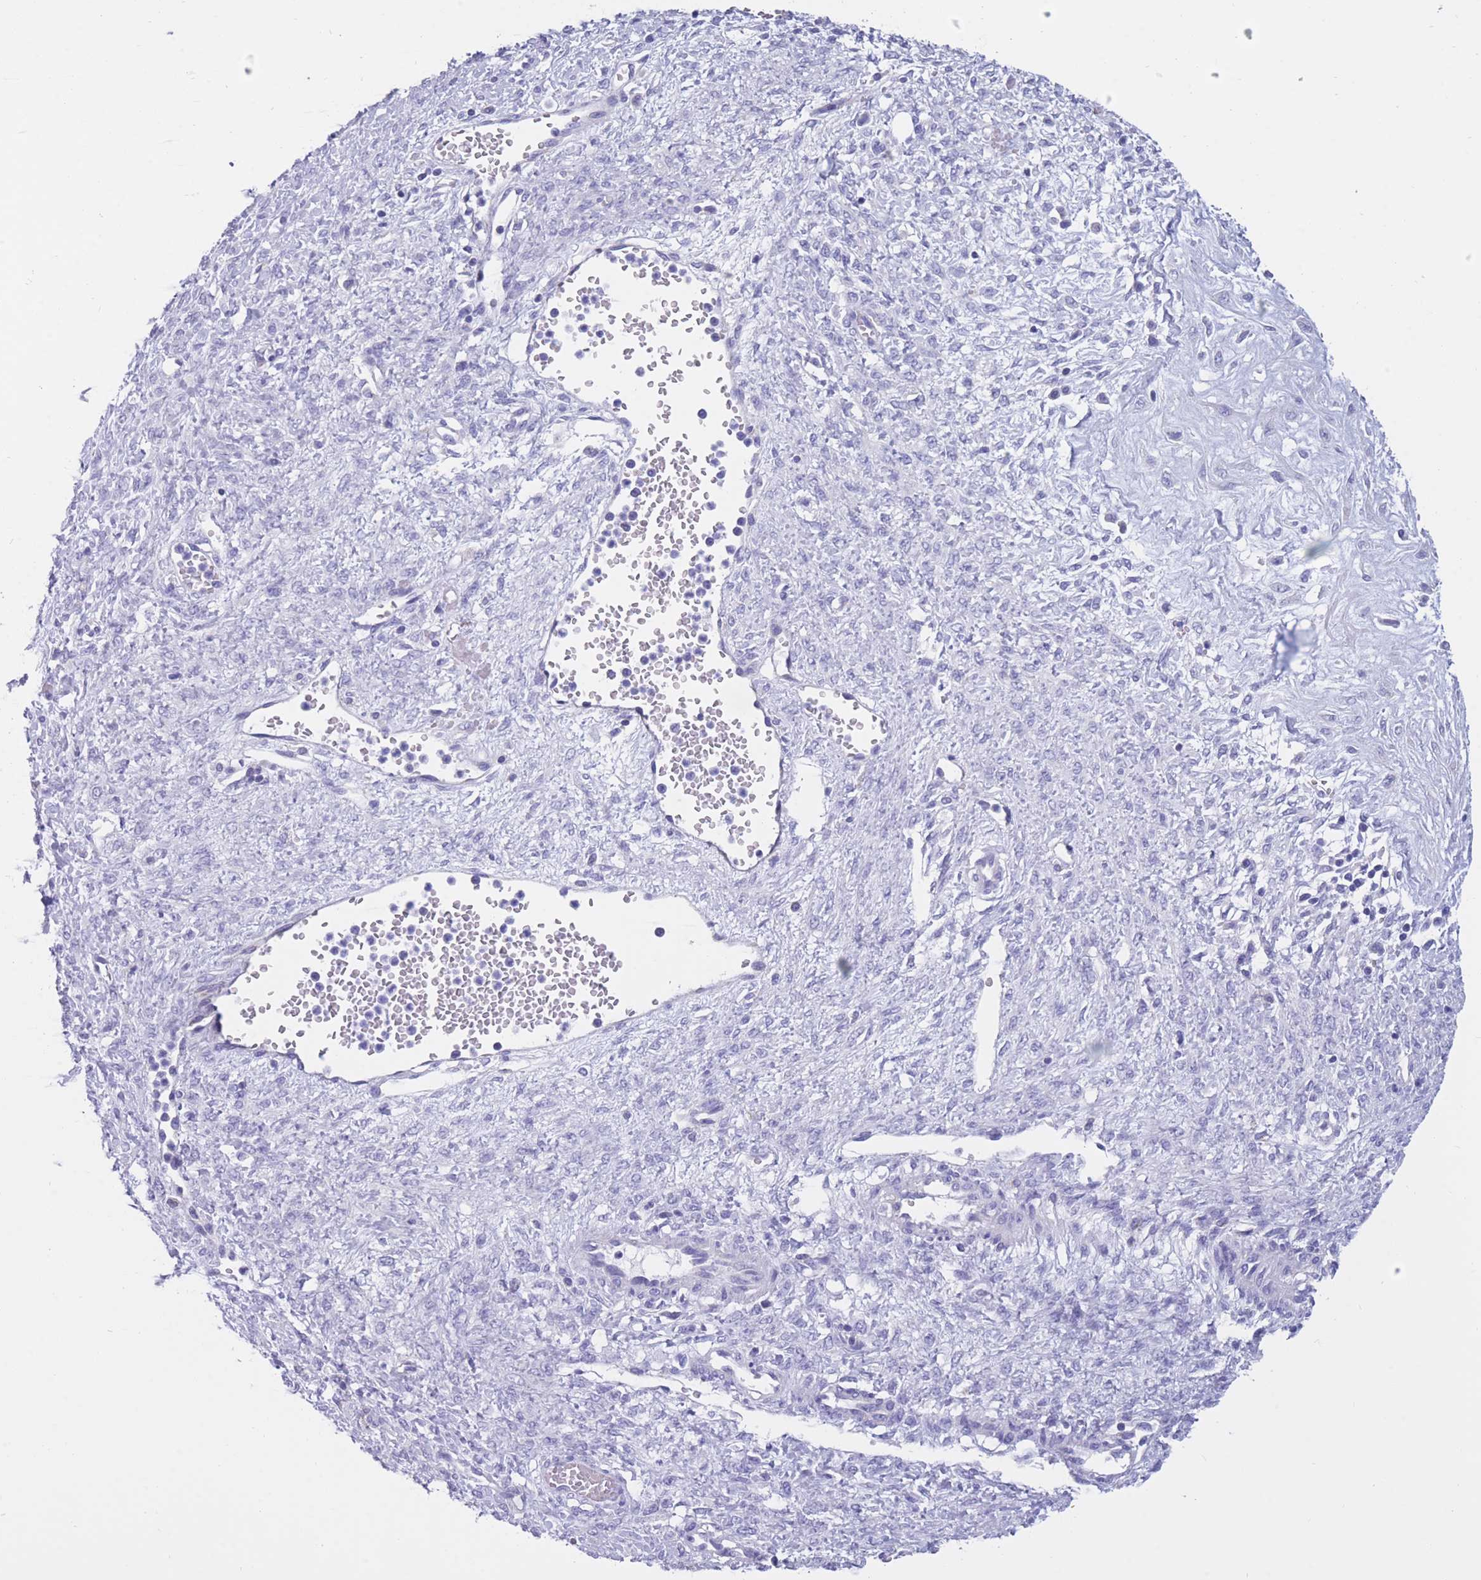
{"staining": {"intensity": "negative", "quantity": "none", "location": "none"}, "tissue": "ovarian cancer", "cell_type": "Tumor cells", "image_type": "cancer", "snomed": [{"axis": "morphology", "description": "Cystadenocarcinoma, mucinous, NOS"}, {"axis": "topography", "description": "Ovary"}], "caption": "Ovarian mucinous cystadenocarcinoma stained for a protein using immunohistochemistry reveals no positivity tumor cells.", "gene": "INTS2", "patient": {"sex": "female", "age": 73}}